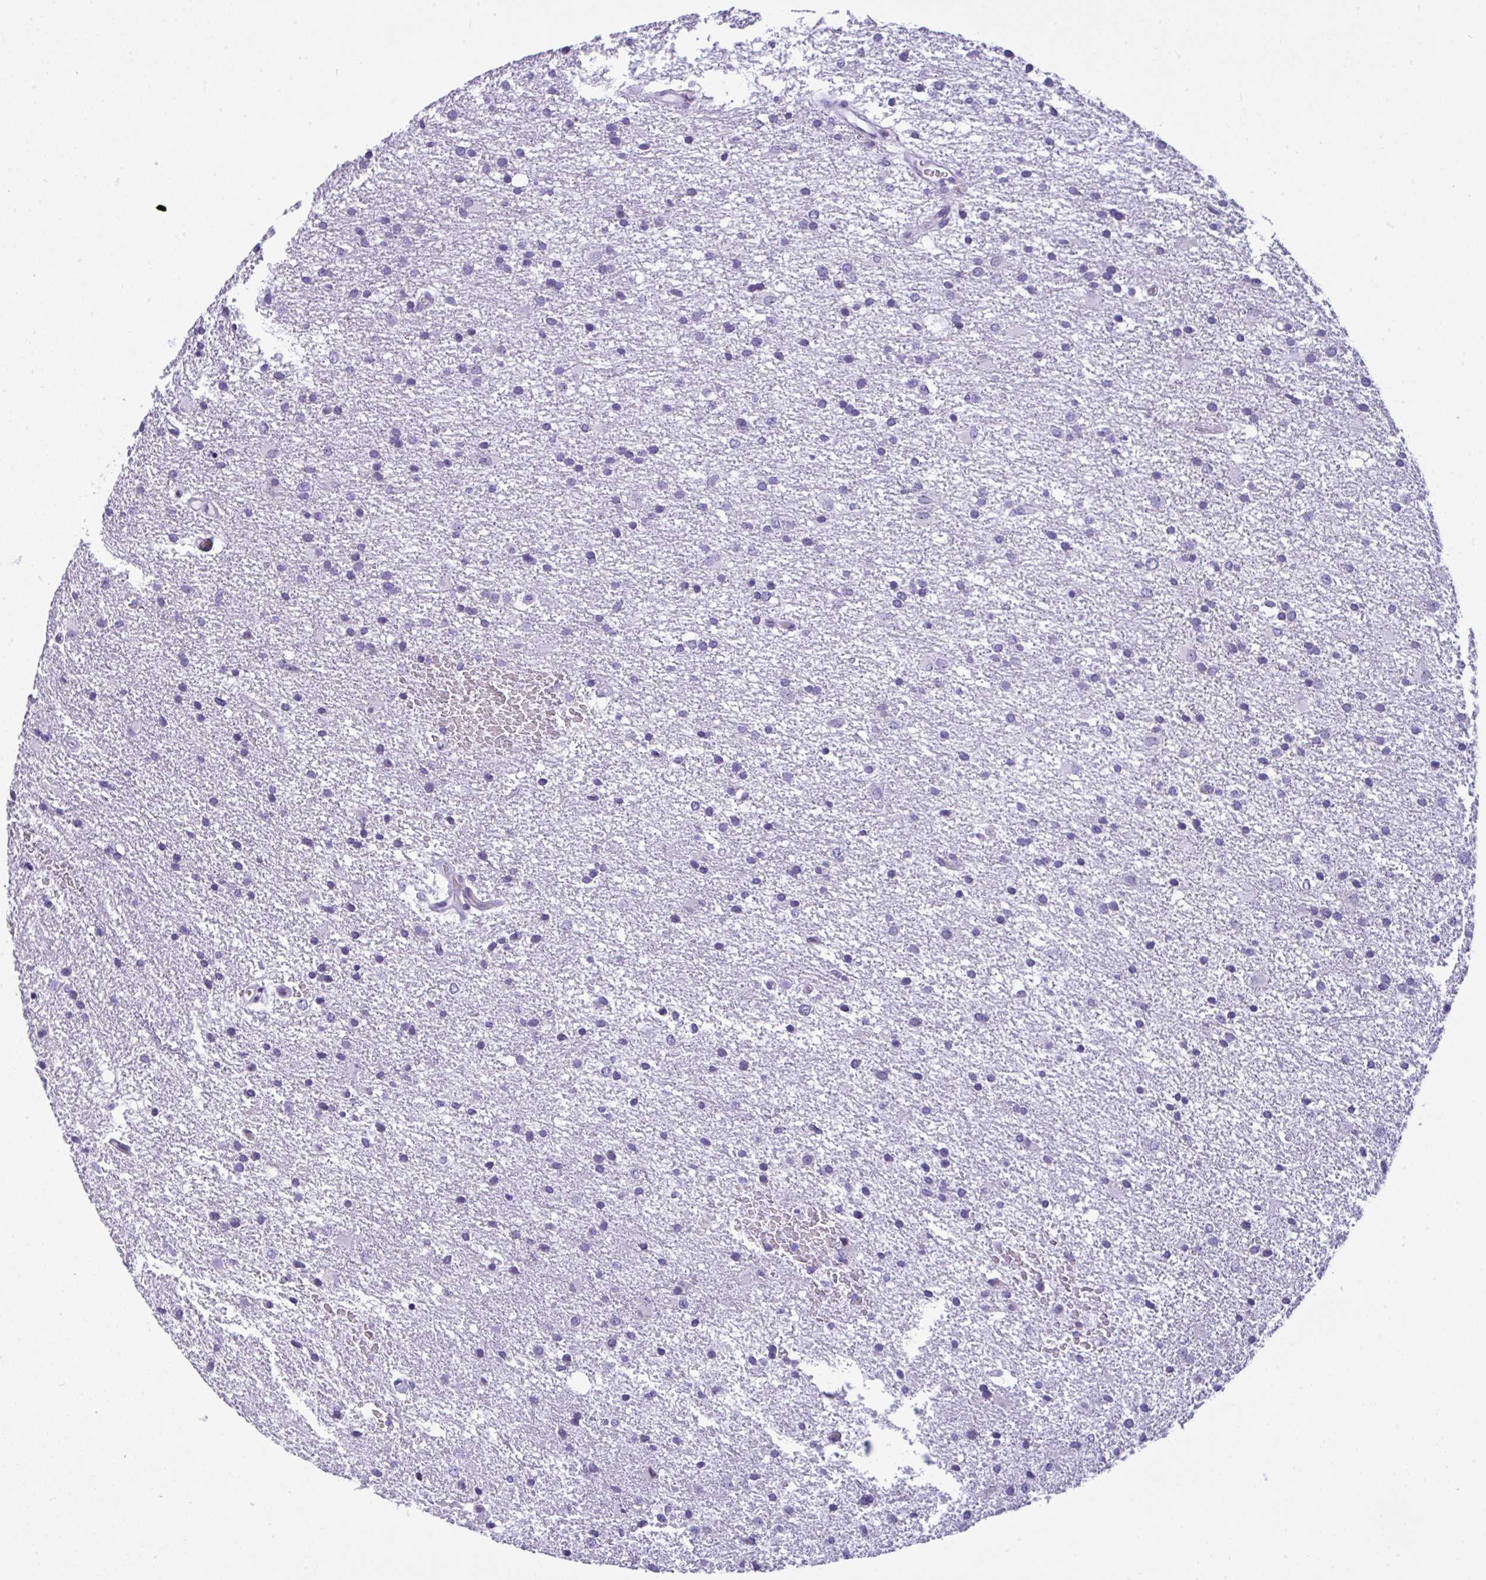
{"staining": {"intensity": "negative", "quantity": "none", "location": "none"}, "tissue": "glioma", "cell_type": "Tumor cells", "image_type": "cancer", "snomed": [{"axis": "morphology", "description": "Glioma, malignant, High grade"}, {"axis": "topography", "description": "Brain"}], "caption": "Image shows no significant protein staining in tumor cells of glioma. (Brightfield microscopy of DAB (3,3'-diaminobenzidine) IHC at high magnification).", "gene": "YBX2", "patient": {"sex": "male", "age": 68}}